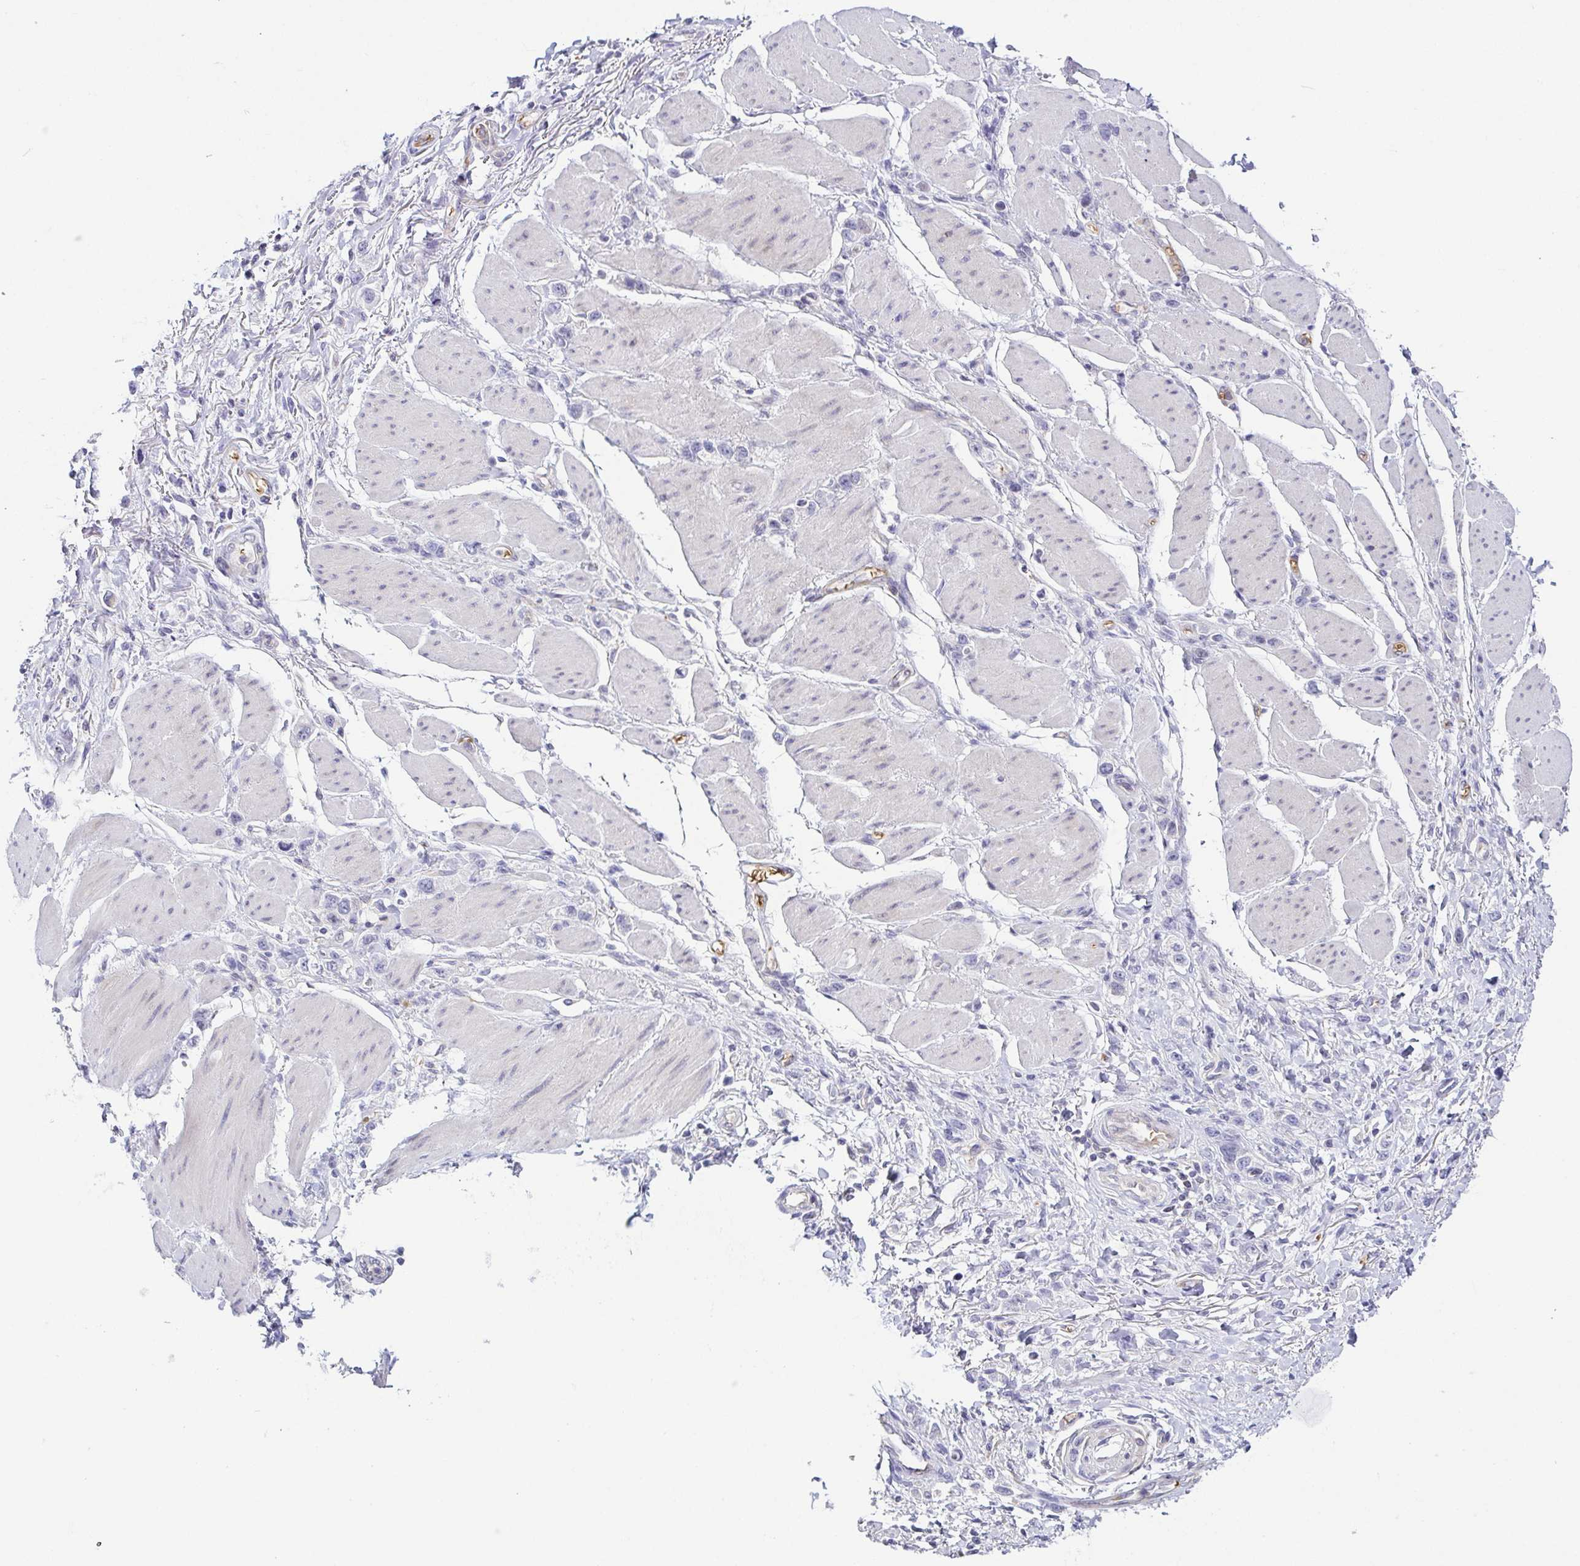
{"staining": {"intensity": "negative", "quantity": "none", "location": "none"}, "tissue": "stomach cancer", "cell_type": "Tumor cells", "image_type": "cancer", "snomed": [{"axis": "morphology", "description": "Adenocarcinoma, NOS"}, {"axis": "topography", "description": "Stomach"}], "caption": "This is a image of IHC staining of stomach cancer (adenocarcinoma), which shows no positivity in tumor cells. (Stains: DAB (3,3'-diaminobenzidine) immunohistochemistry (IHC) with hematoxylin counter stain, Microscopy: brightfield microscopy at high magnification).", "gene": "FAM162B", "patient": {"sex": "female", "age": 65}}